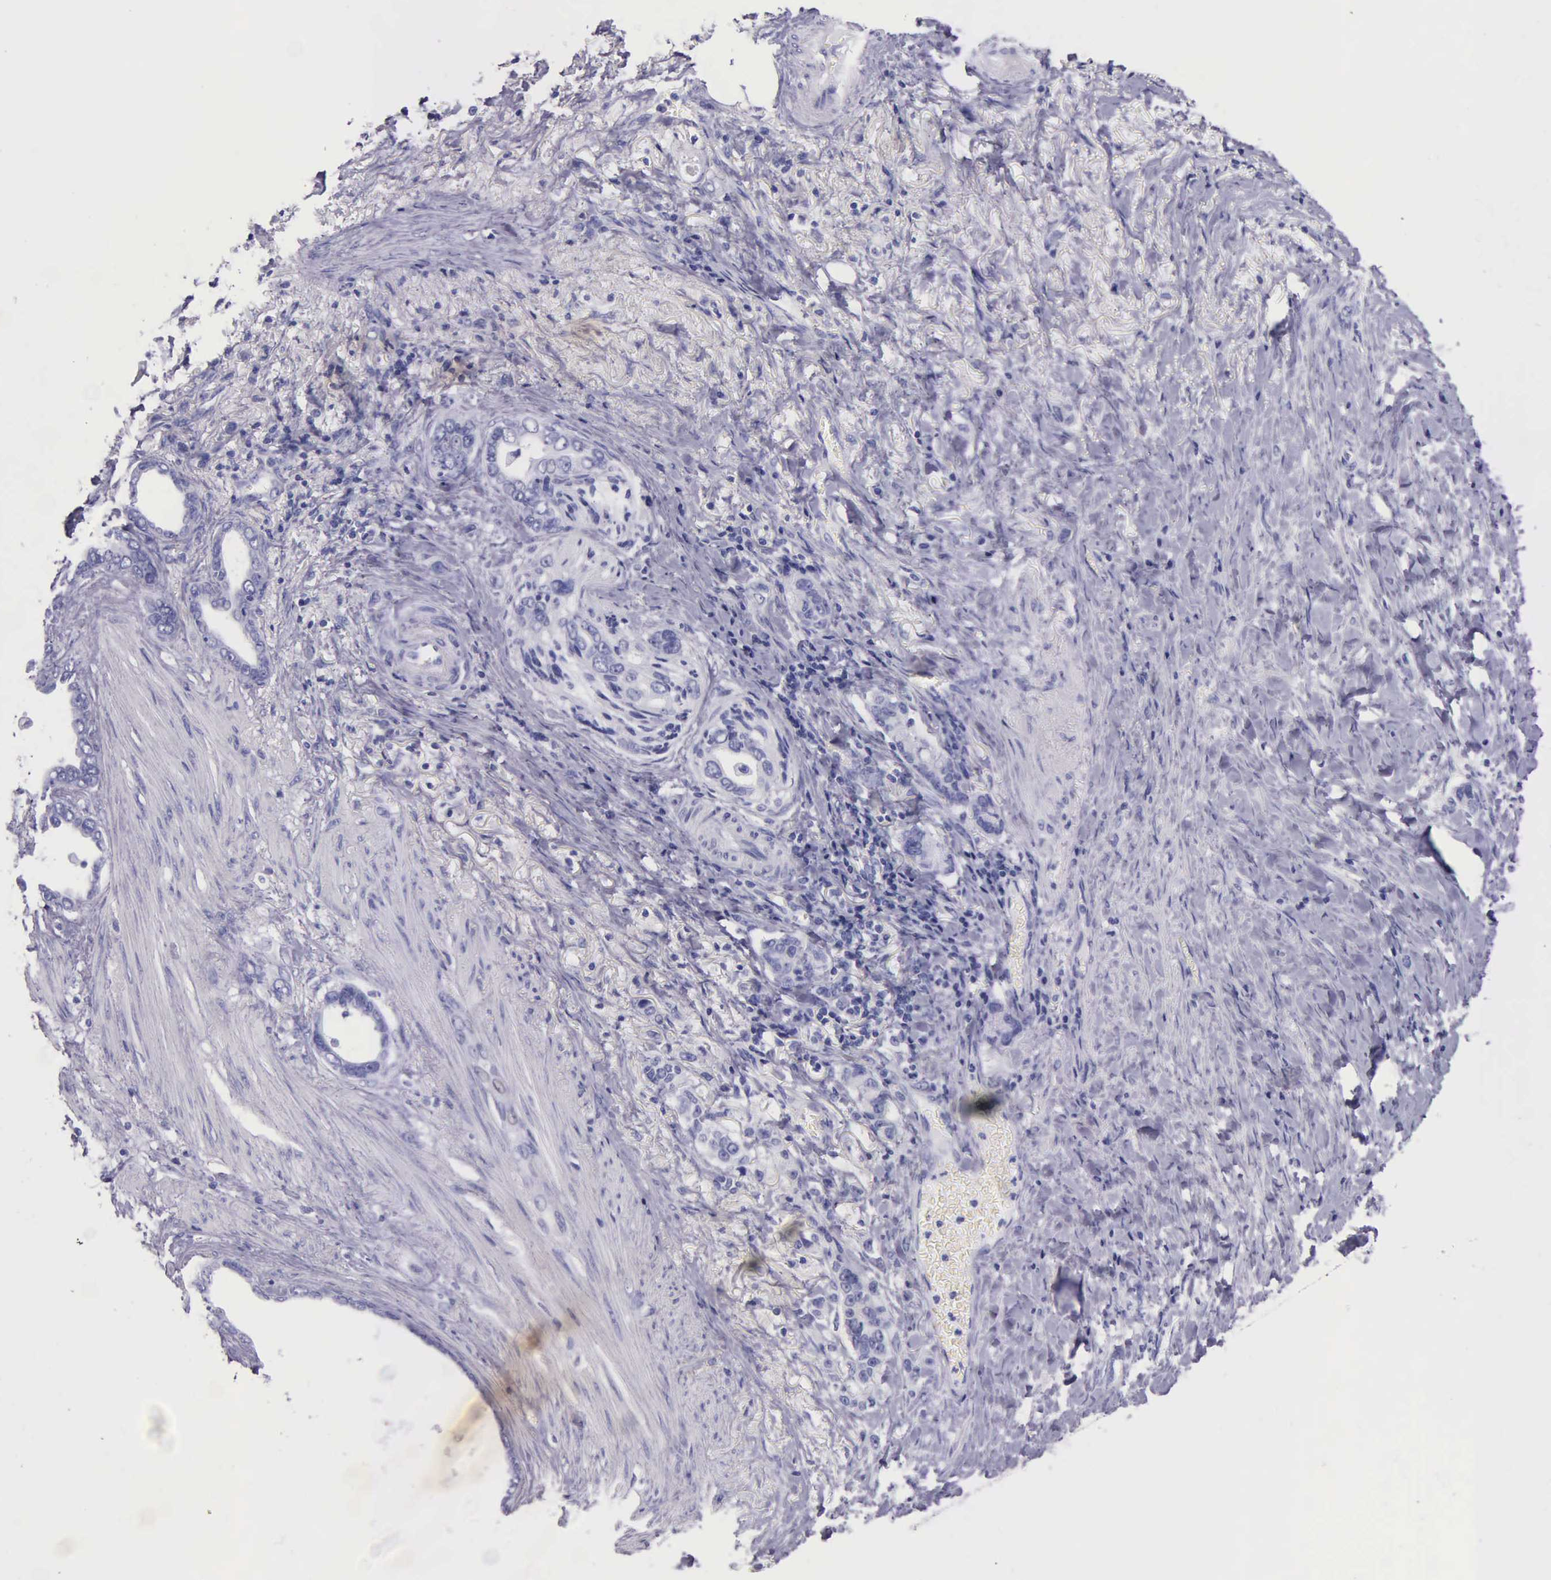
{"staining": {"intensity": "negative", "quantity": "none", "location": "none"}, "tissue": "stomach cancer", "cell_type": "Tumor cells", "image_type": "cancer", "snomed": [{"axis": "morphology", "description": "Adenocarcinoma, NOS"}, {"axis": "topography", "description": "Stomach"}], "caption": "This is an immunohistochemistry histopathology image of stomach adenocarcinoma. There is no staining in tumor cells.", "gene": "KLK3", "patient": {"sex": "male", "age": 78}}